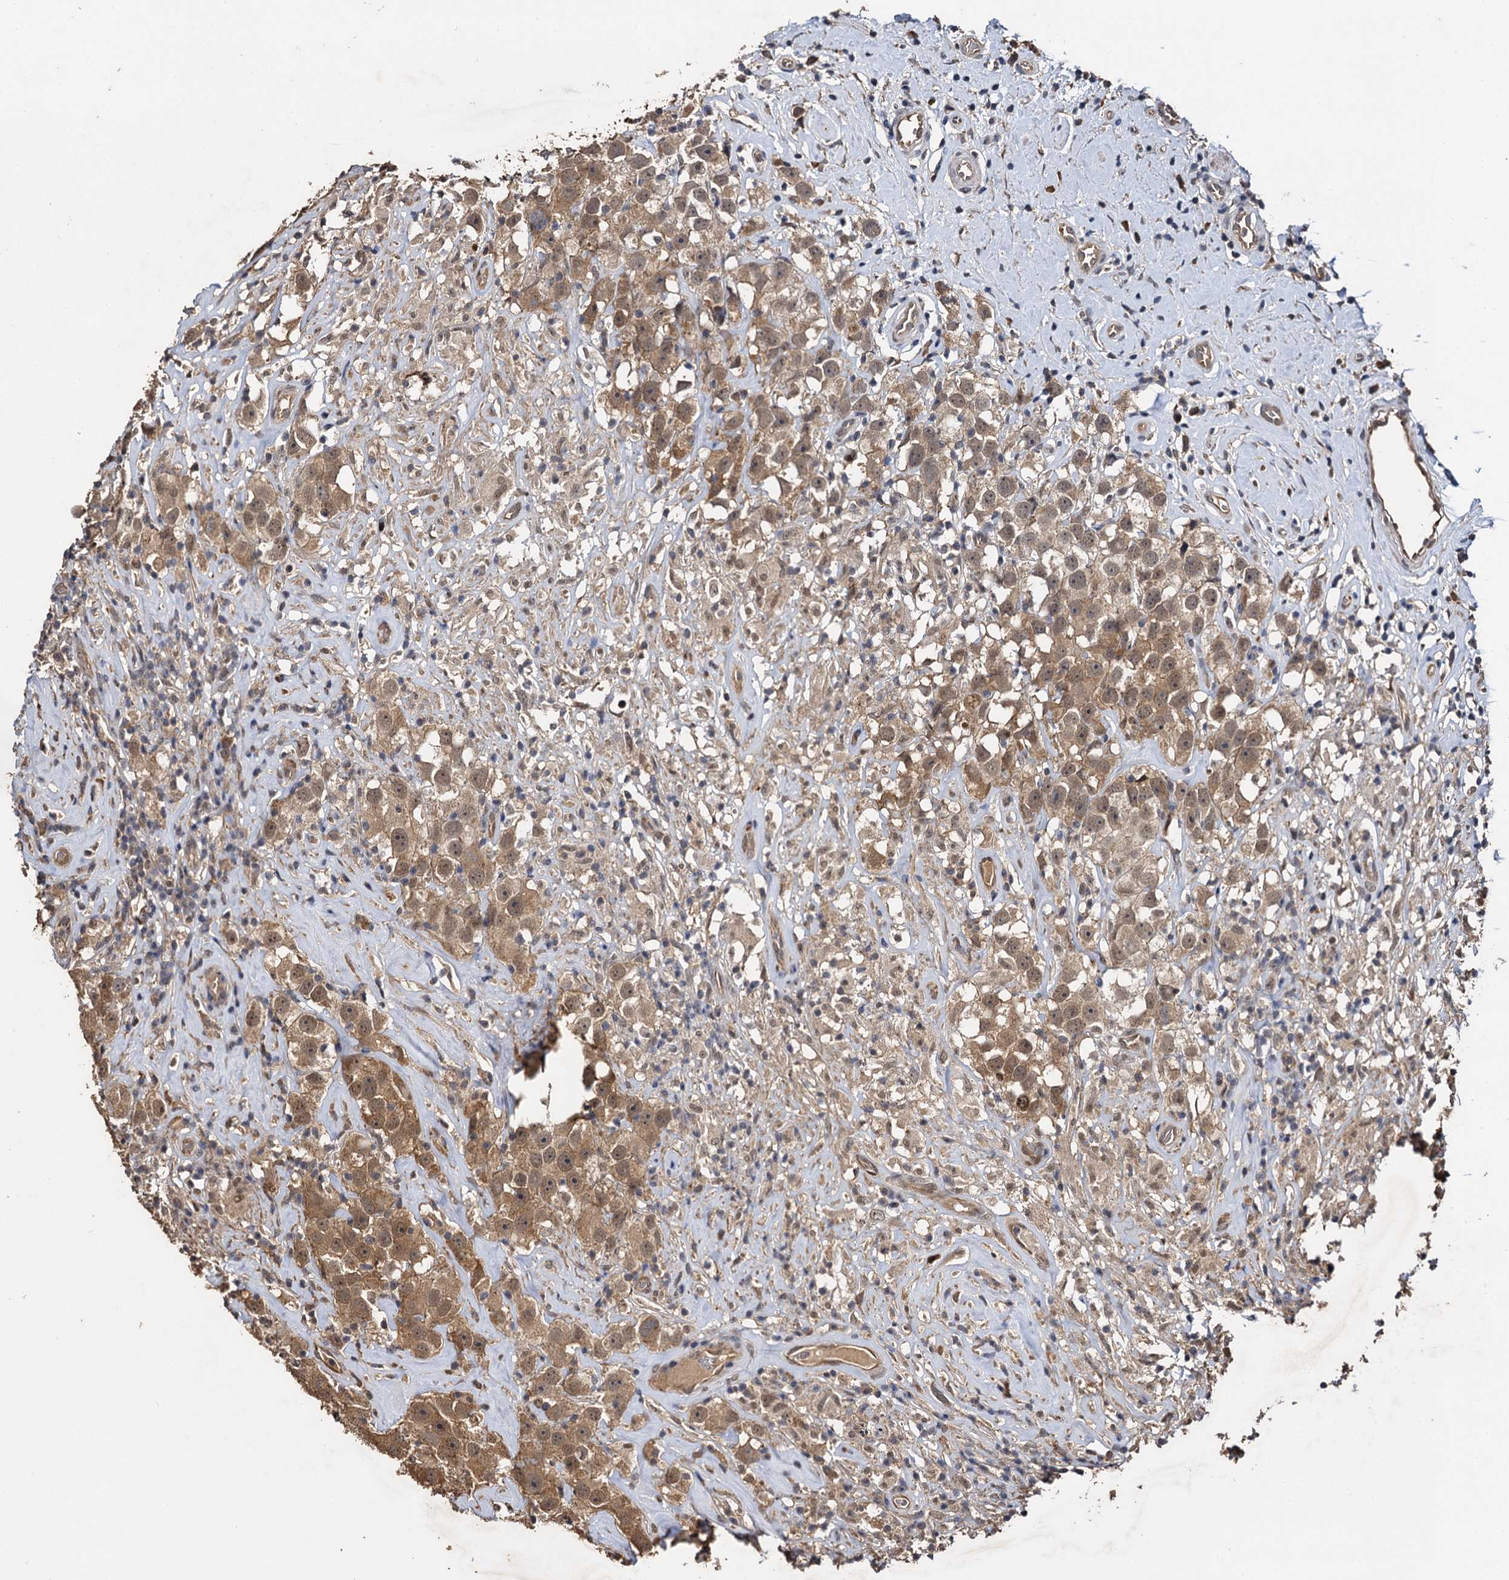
{"staining": {"intensity": "moderate", "quantity": ">75%", "location": "cytoplasmic/membranous,nuclear"}, "tissue": "testis cancer", "cell_type": "Tumor cells", "image_type": "cancer", "snomed": [{"axis": "morphology", "description": "Seminoma, NOS"}, {"axis": "topography", "description": "Testis"}], "caption": "Moderate cytoplasmic/membranous and nuclear positivity for a protein is seen in about >75% of tumor cells of seminoma (testis) using immunohistochemistry.", "gene": "SLC46A3", "patient": {"sex": "male", "age": 49}}